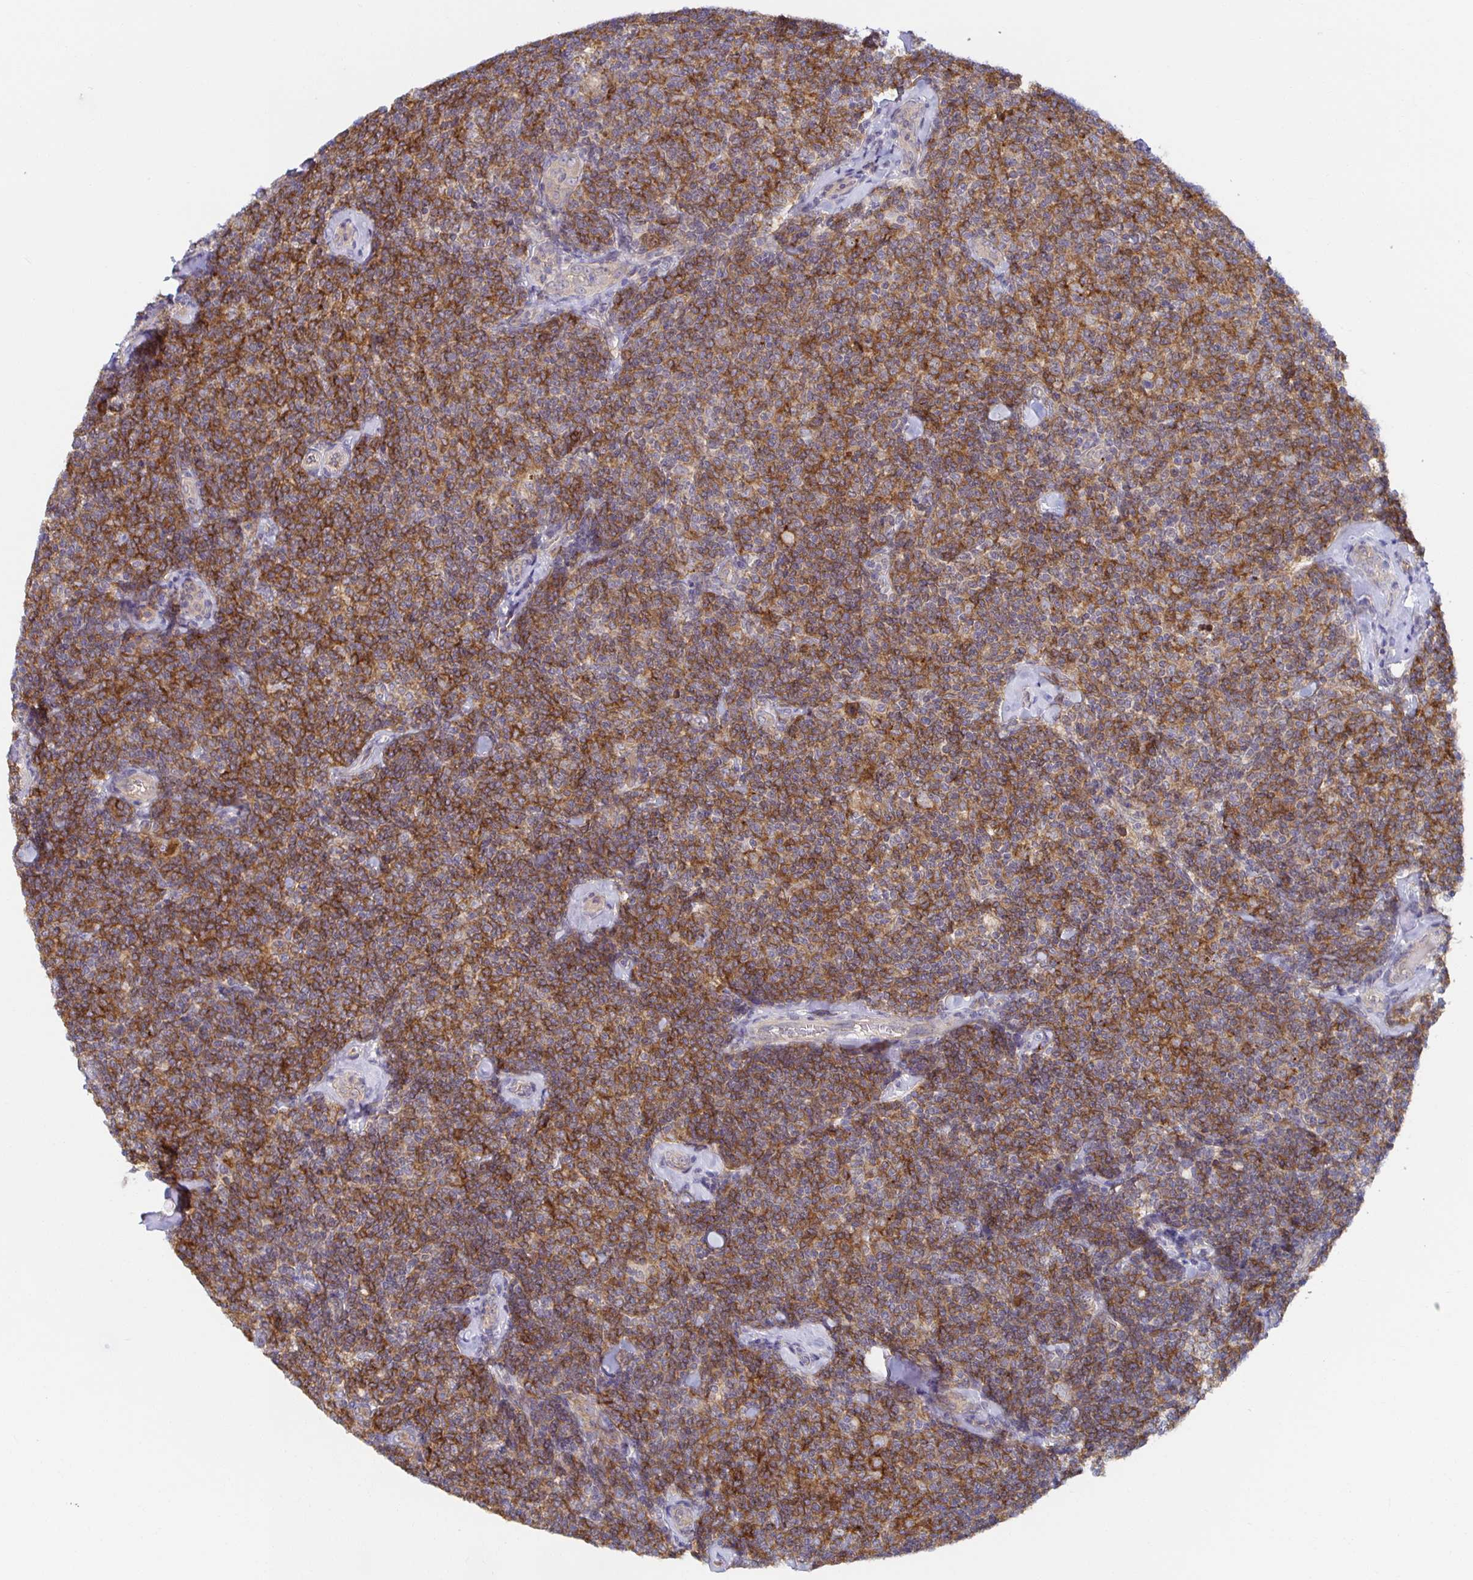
{"staining": {"intensity": "moderate", "quantity": "25%-75%", "location": "cytoplasmic/membranous"}, "tissue": "lymphoma", "cell_type": "Tumor cells", "image_type": "cancer", "snomed": [{"axis": "morphology", "description": "Malignant lymphoma, non-Hodgkin's type, Low grade"}, {"axis": "topography", "description": "Lymph node"}], "caption": "Brown immunohistochemical staining in human low-grade malignant lymphoma, non-Hodgkin's type displays moderate cytoplasmic/membranous staining in about 25%-75% of tumor cells.", "gene": "BAD", "patient": {"sex": "female", "age": 56}}